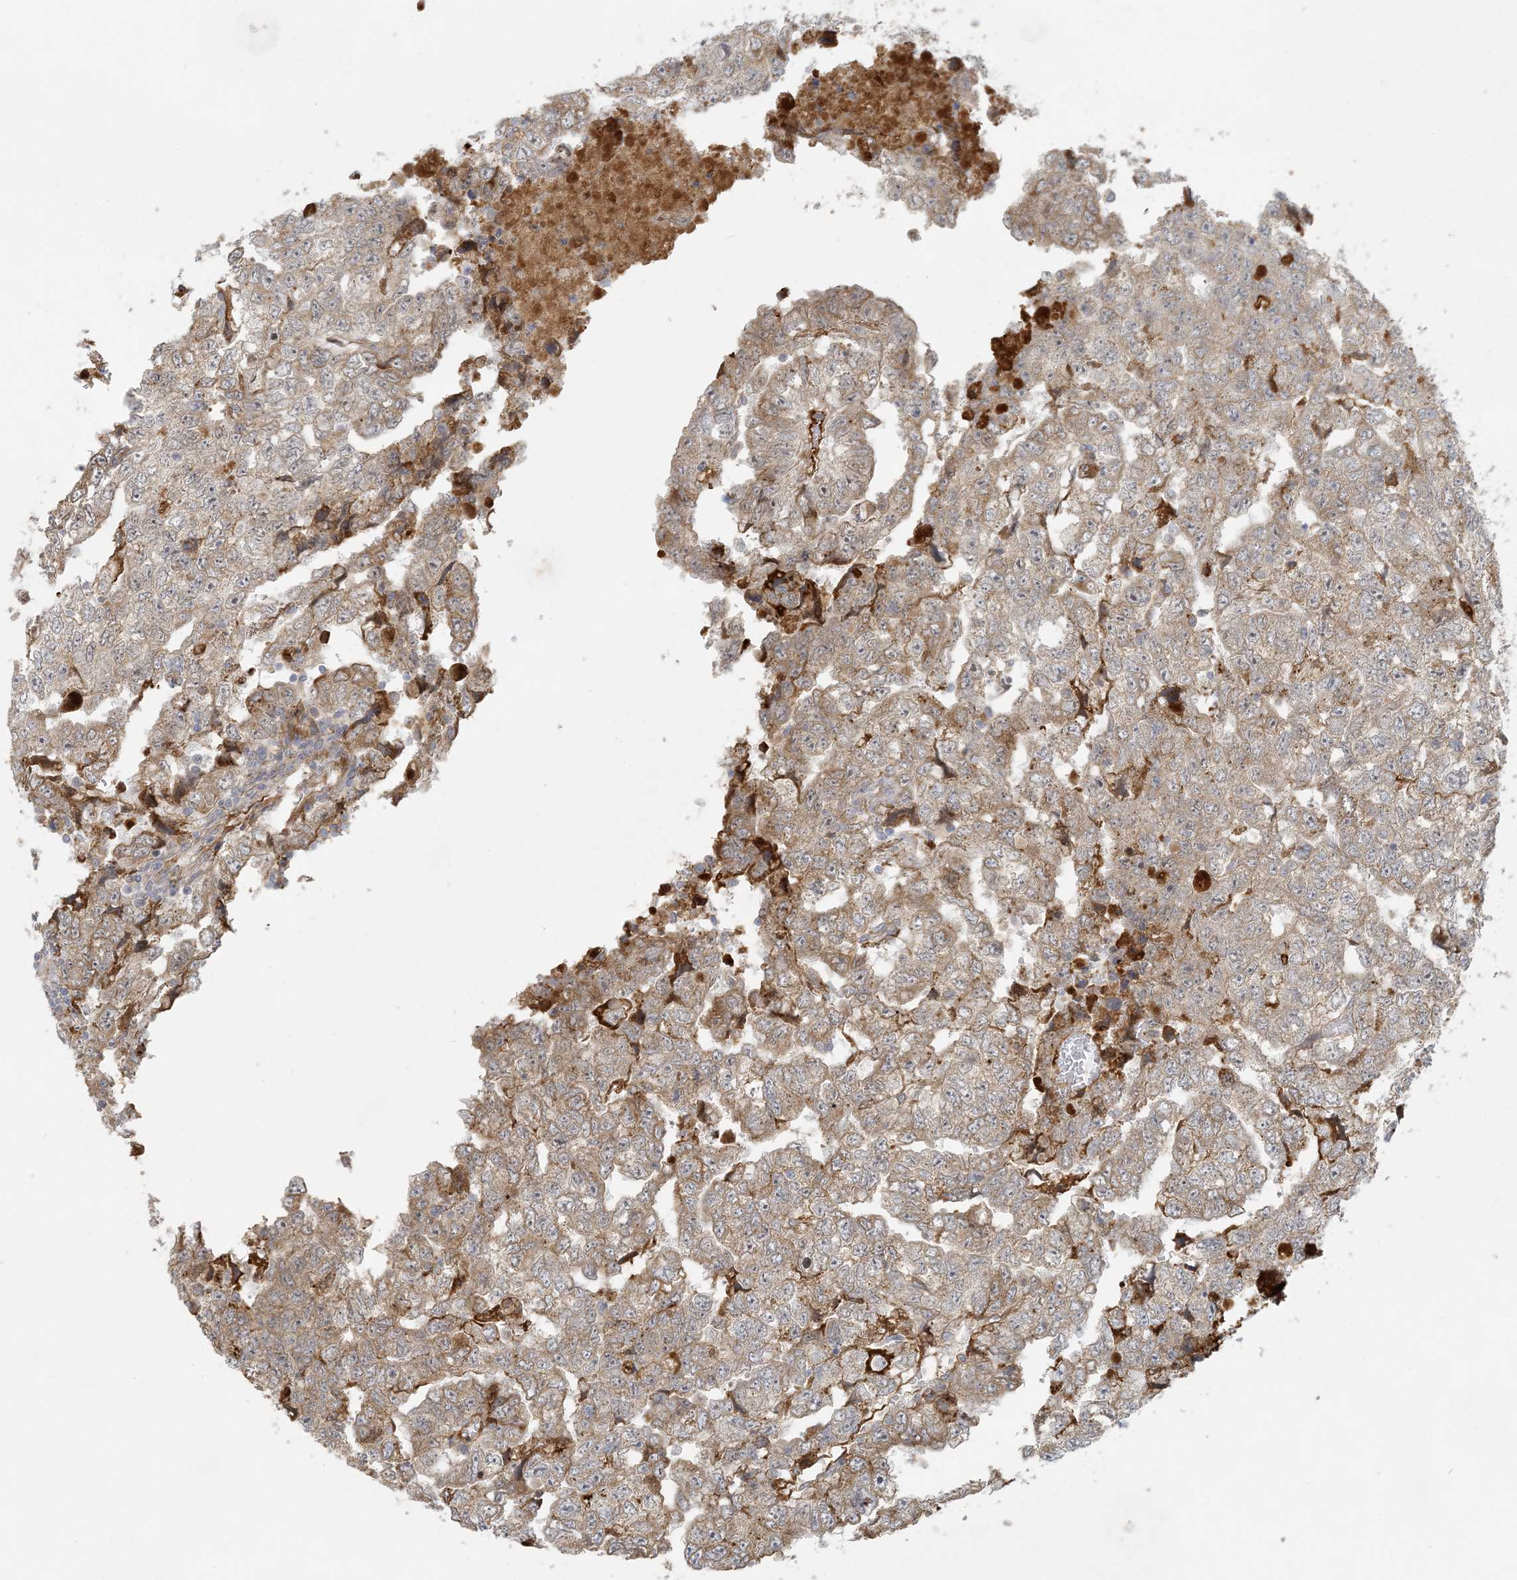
{"staining": {"intensity": "moderate", "quantity": ">75%", "location": "cytoplasmic/membranous"}, "tissue": "testis cancer", "cell_type": "Tumor cells", "image_type": "cancer", "snomed": [{"axis": "morphology", "description": "Carcinoma, Embryonal, NOS"}, {"axis": "topography", "description": "Testis"}], "caption": "Human testis cancer stained with a protein marker shows moderate staining in tumor cells.", "gene": "HACL1", "patient": {"sex": "male", "age": 36}}